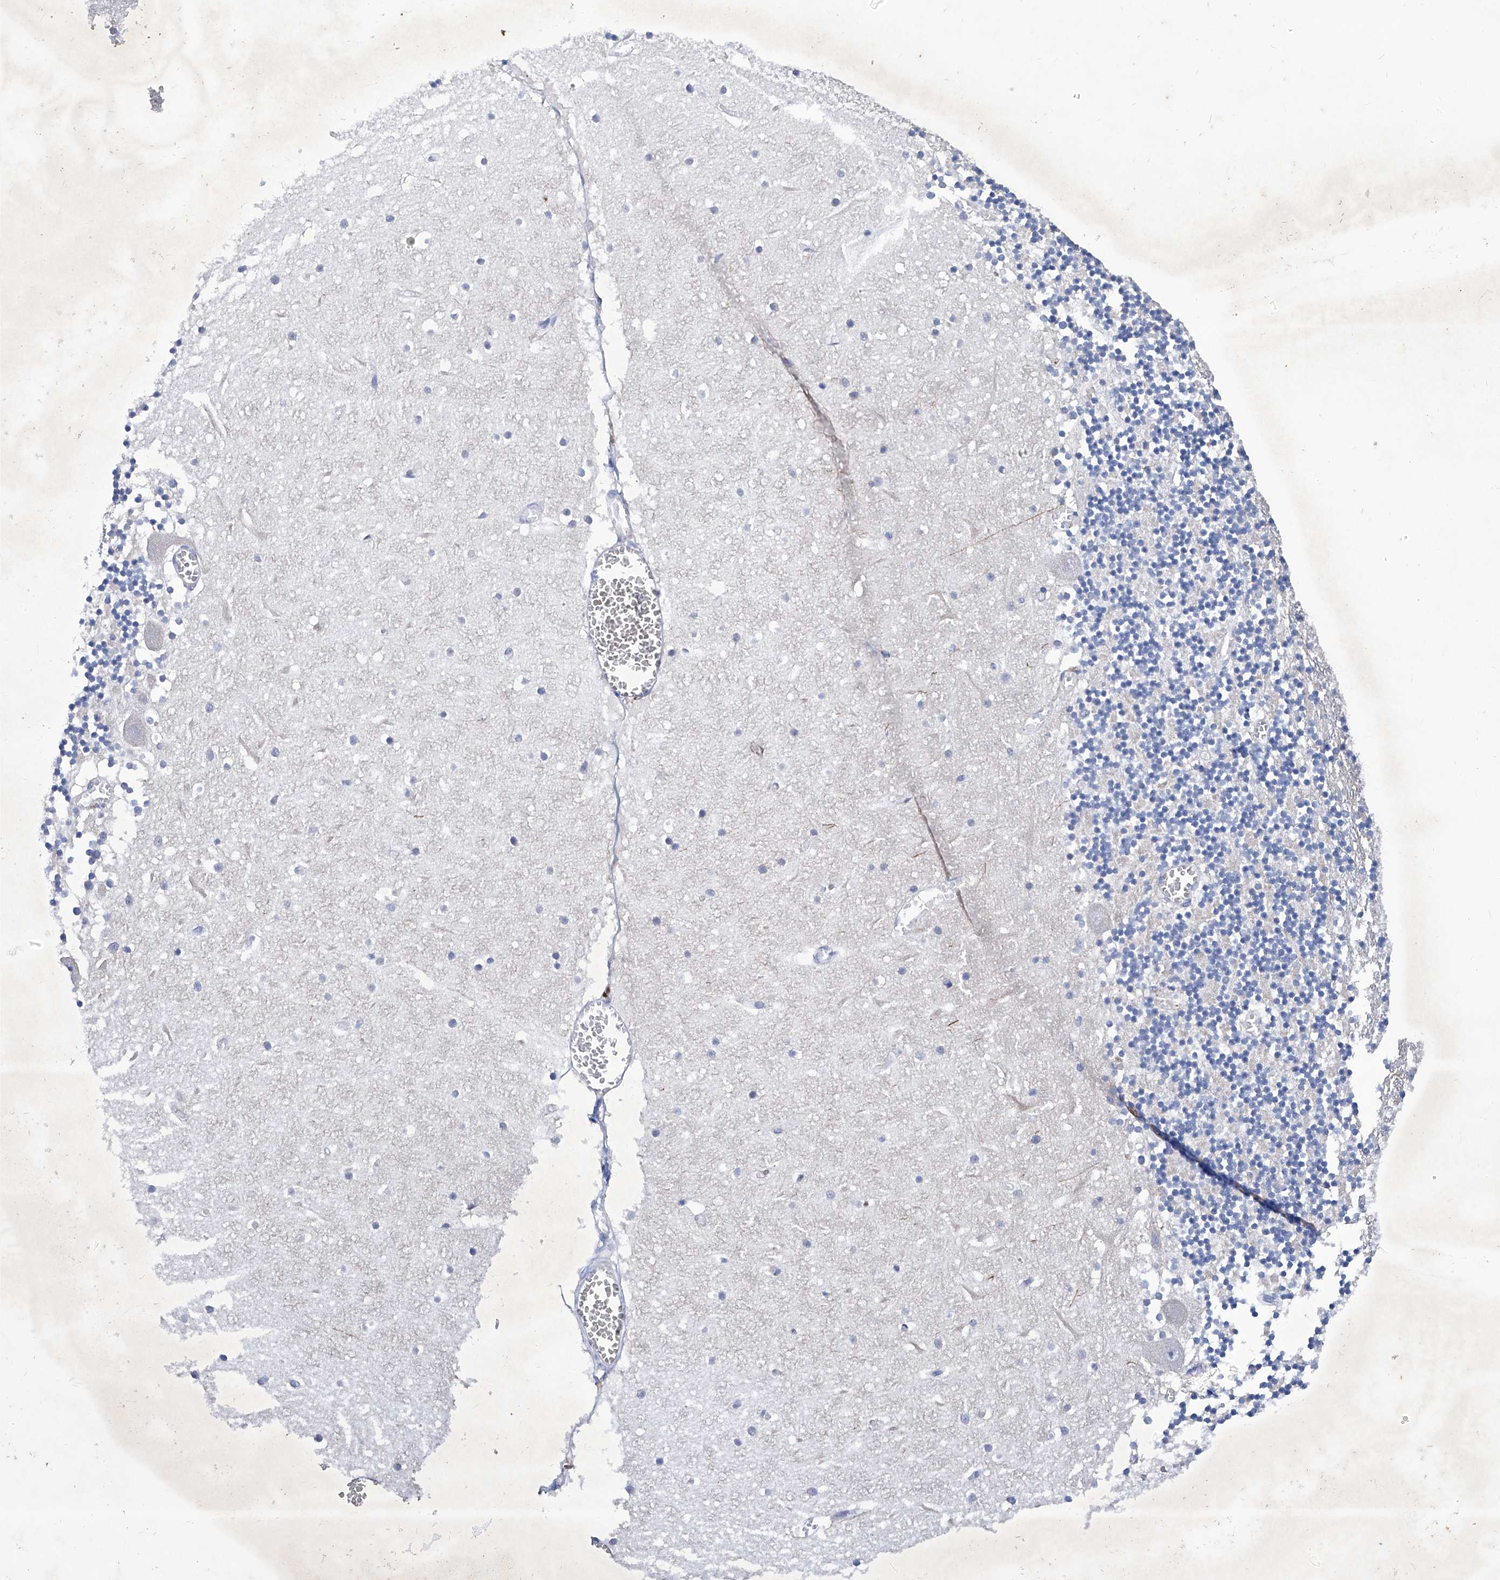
{"staining": {"intensity": "negative", "quantity": "none", "location": "none"}, "tissue": "cerebellum", "cell_type": "Cells in granular layer", "image_type": "normal", "snomed": [{"axis": "morphology", "description": "Normal tissue, NOS"}, {"axis": "topography", "description": "Cerebellum"}], "caption": "High magnification brightfield microscopy of benign cerebellum stained with DAB (3,3'-diaminobenzidine) (brown) and counterstained with hematoxylin (blue): cells in granular layer show no significant staining.", "gene": "KLHL17", "patient": {"sex": "female", "age": 28}}